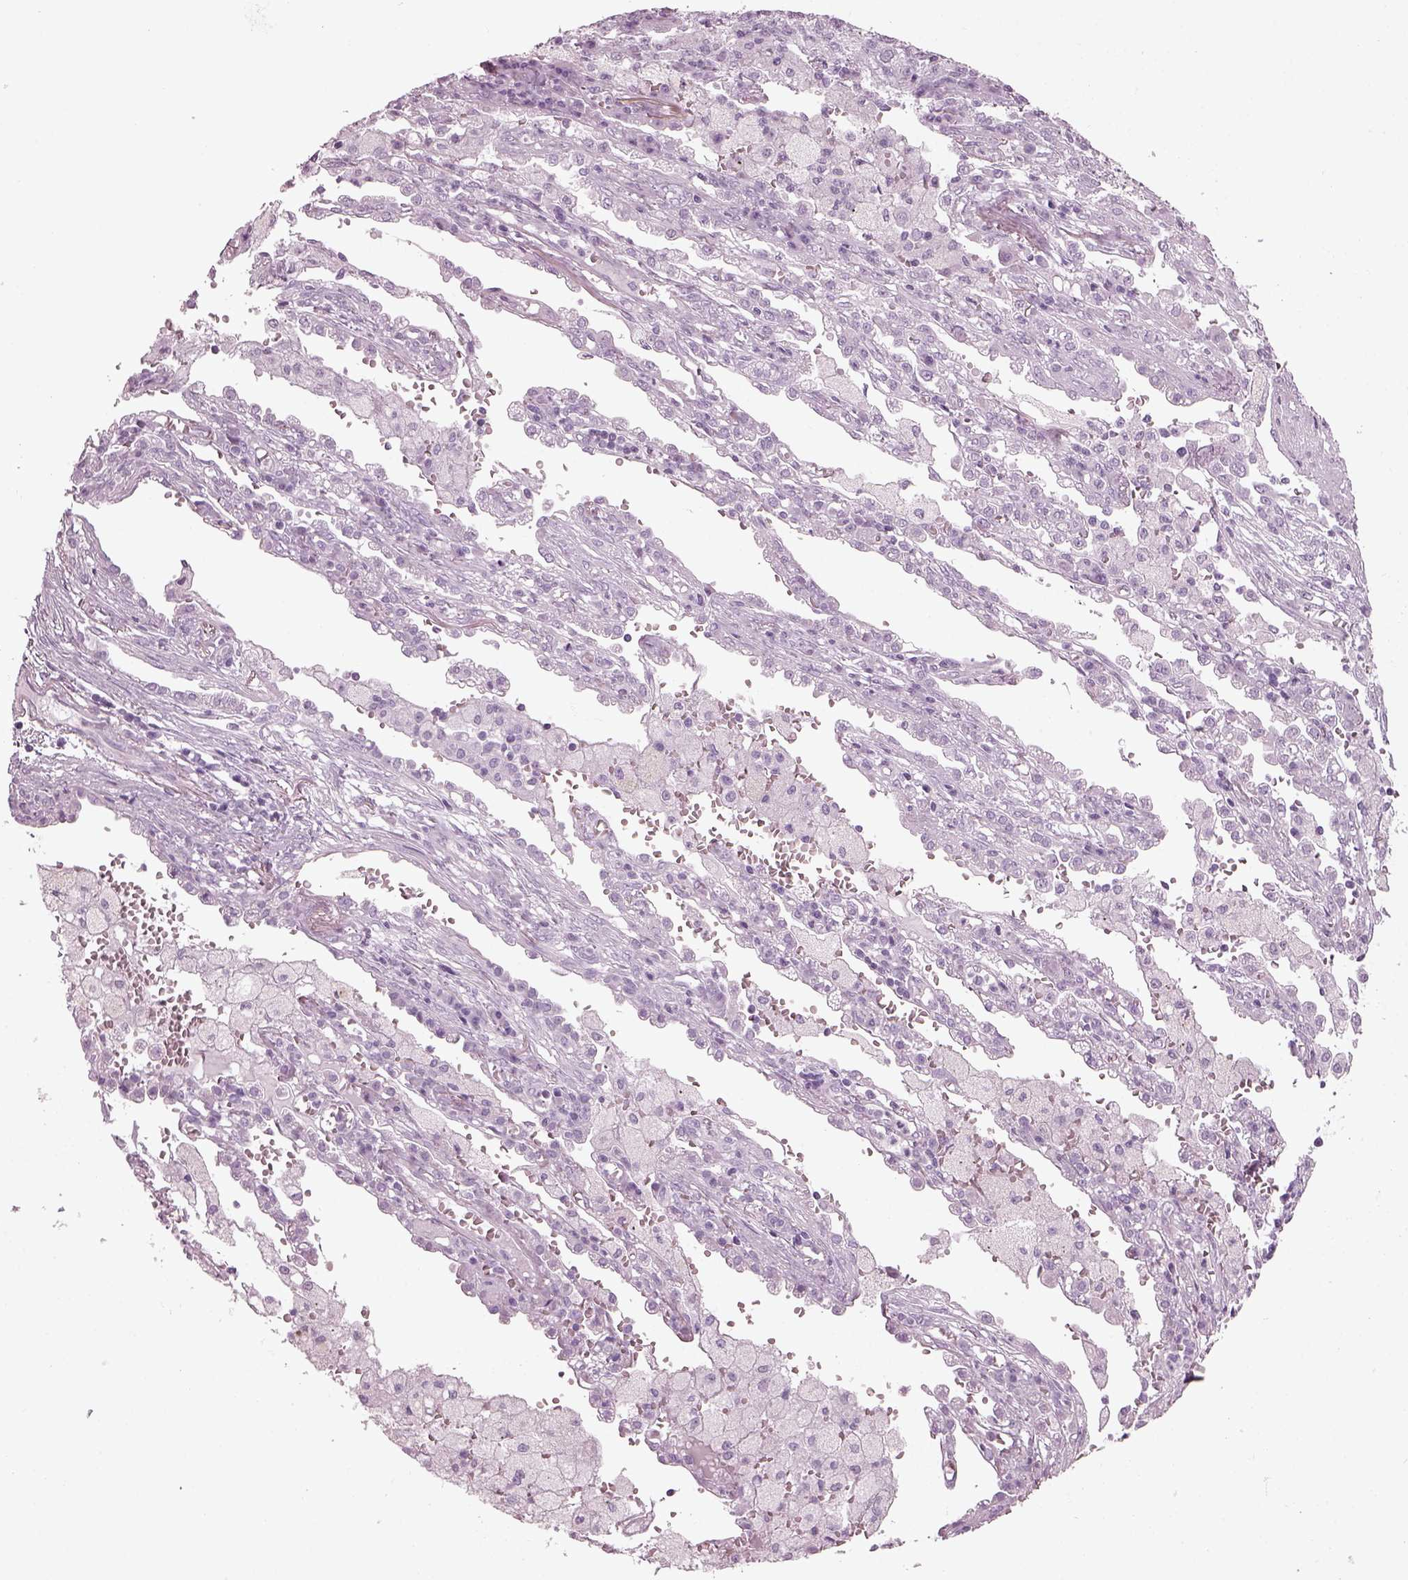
{"staining": {"intensity": "negative", "quantity": "none", "location": "none"}, "tissue": "lung cancer", "cell_type": "Tumor cells", "image_type": "cancer", "snomed": [{"axis": "morphology", "description": "Adenocarcinoma, NOS"}, {"axis": "topography", "description": "Lung"}], "caption": "A high-resolution image shows IHC staining of lung adenocarcinoma, which displays no significant staining in tumor cells. (Stains: DAB IHC with hematoxylin counter stain, Microscopy: brightfield microscopy at high magnification).", "gene": "PDC", "patient": {"sex": "male", "age": 57}}